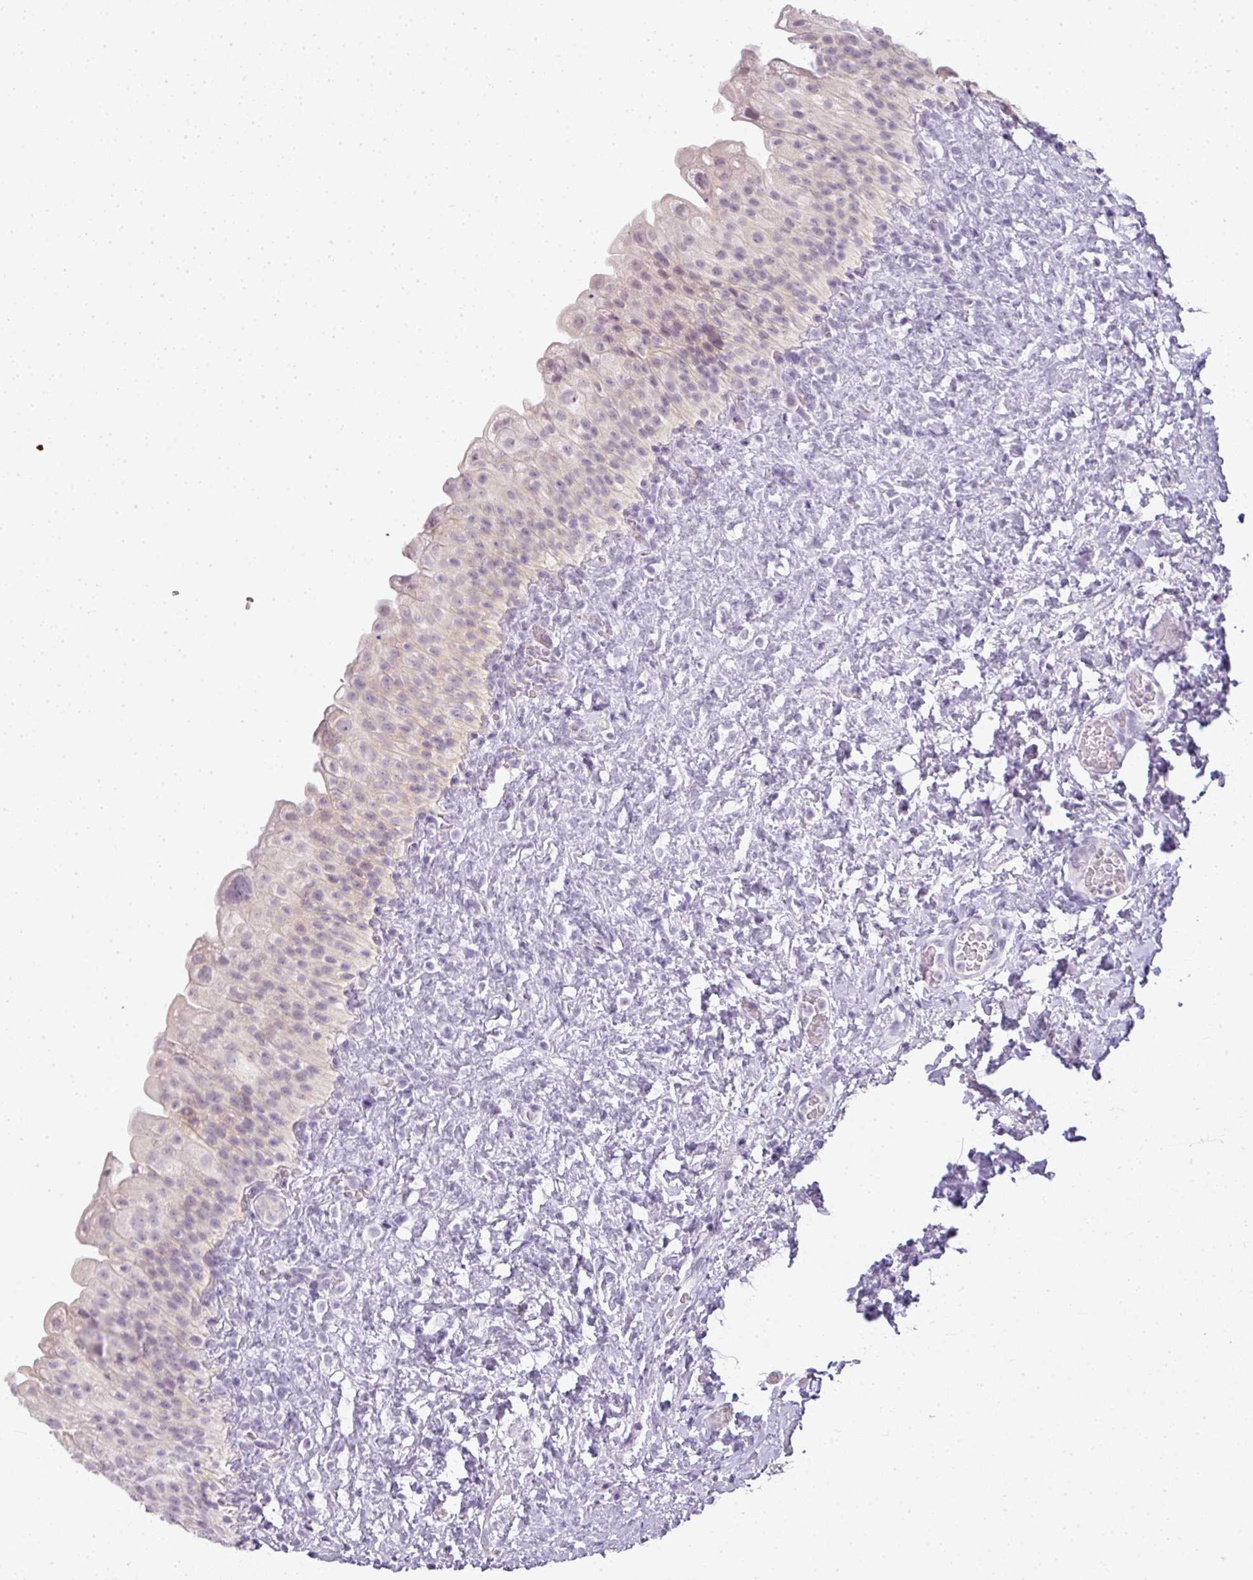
{"staining": {"intensity": "weak", "quantity": "<25%", "location": "nuclear"}, "tissue": "urinary bladder", "cell_type": "Urothelial cells", "image_type": "normal", "snomed": [{"axis": "morphology", "description": "Normal tissue, NOS"}, {"axis": "topography", "description": "Urinary bladder"}], "caption": "Immunohistochemical staining of normal urinary bladder shows no significant expression in urothelial cells. Nuclei are stained in blue.", "gene": "RBMY1A1", "patient": {"sex": "female", "age": 27}}